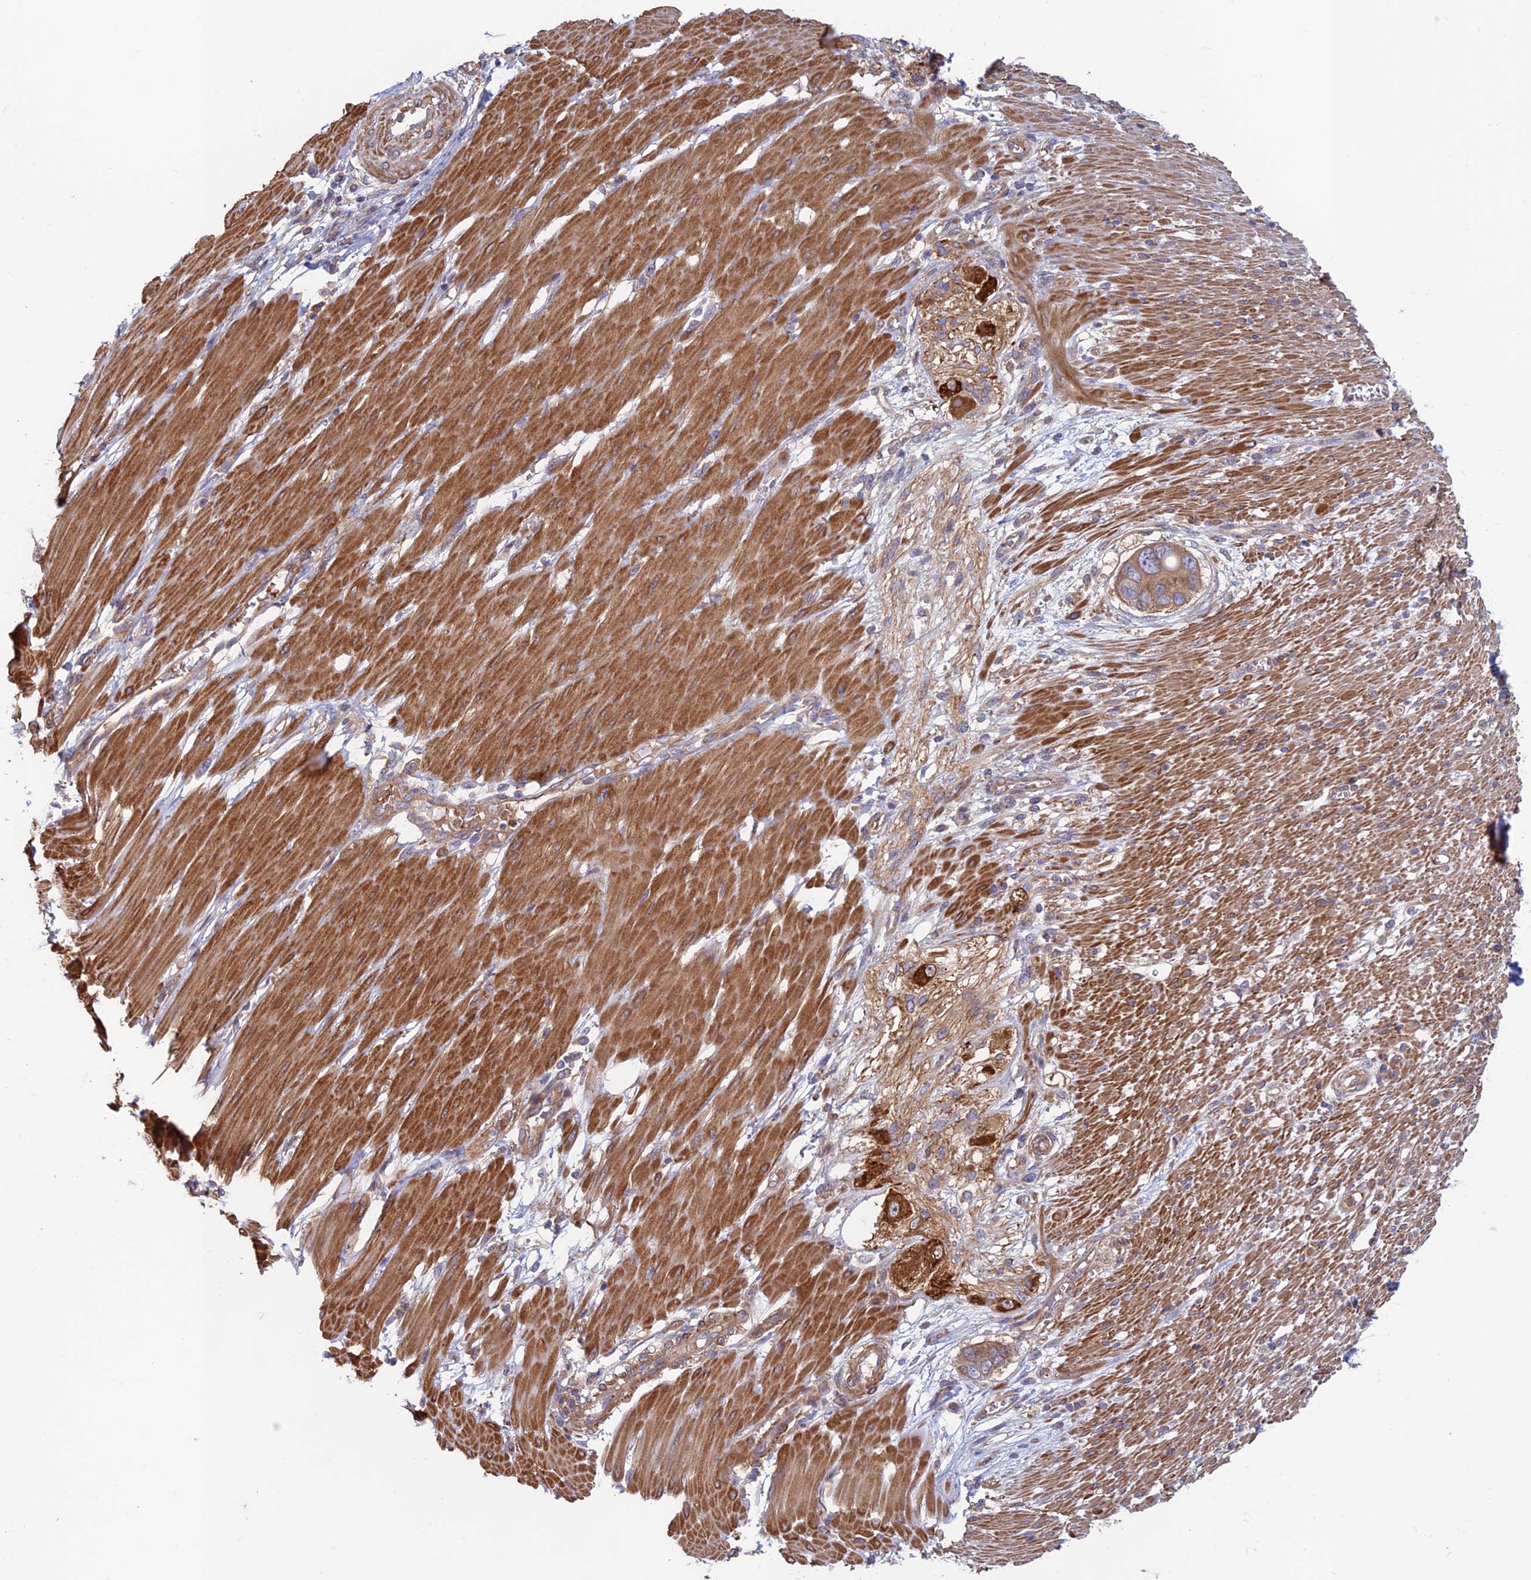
{"staining": {"intensity": "moderate", "quantity": ">75%", "location": "cytoplasmic/membranous"}, "tissue": "pancreatic cancer", "cell_type": "Tumor cells", "image_type": "cancer", "snomed": [{"axis": "morphology", "description": "Adenocarcinoma, NOS"}, {"axis": "topography", "description": "Pancreas"}], "caption": "There is medium levels of moderate cytoplasmic/membranous expression in tumor cells of adenocarcinoma (pancreatic), as demonstrated by immunohistochemical staining (brown color).", "gene": "DNM1L", "patient": {"sex": "male", "age": 68}}